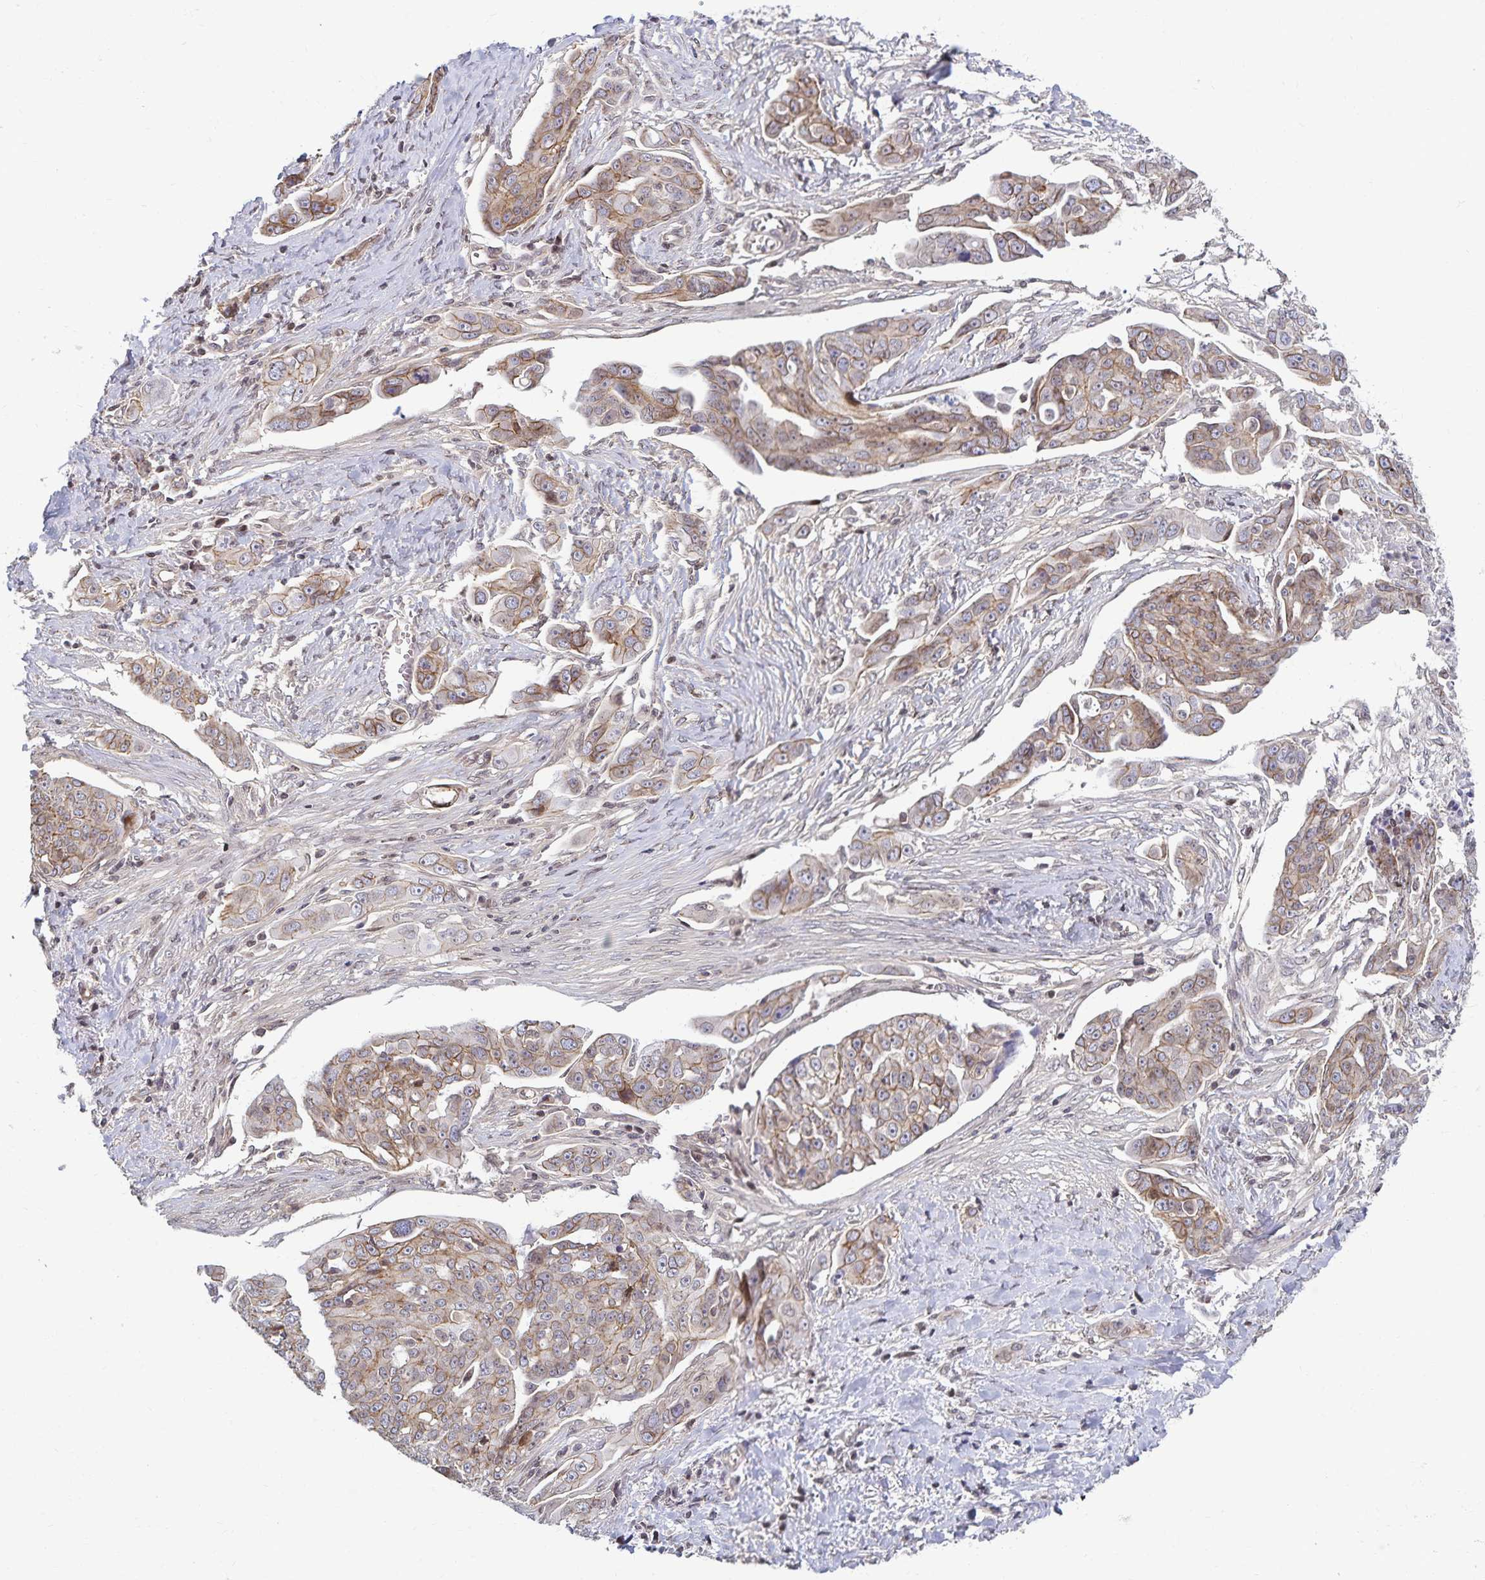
{"staining": {"intensity": "weak", "quantity": "25%-75%", "location": "cytoplasmic/membranous"}, "tissue": "ovarian cancer", "cell_type": "Tumor cells", "image_type": "cancer", "snomed": [{"axis": "morphology", "description": "Carcinoma, endometroid"}, {"axis": "topography", "description": "Ovary"}], "caption": "Ovarian cancer stained for a protein shows weak cytoplasmic/membranous positivity in tumor cells.", "gene": "RAB9B", "patient": {"sex": "female", "age": 70}}